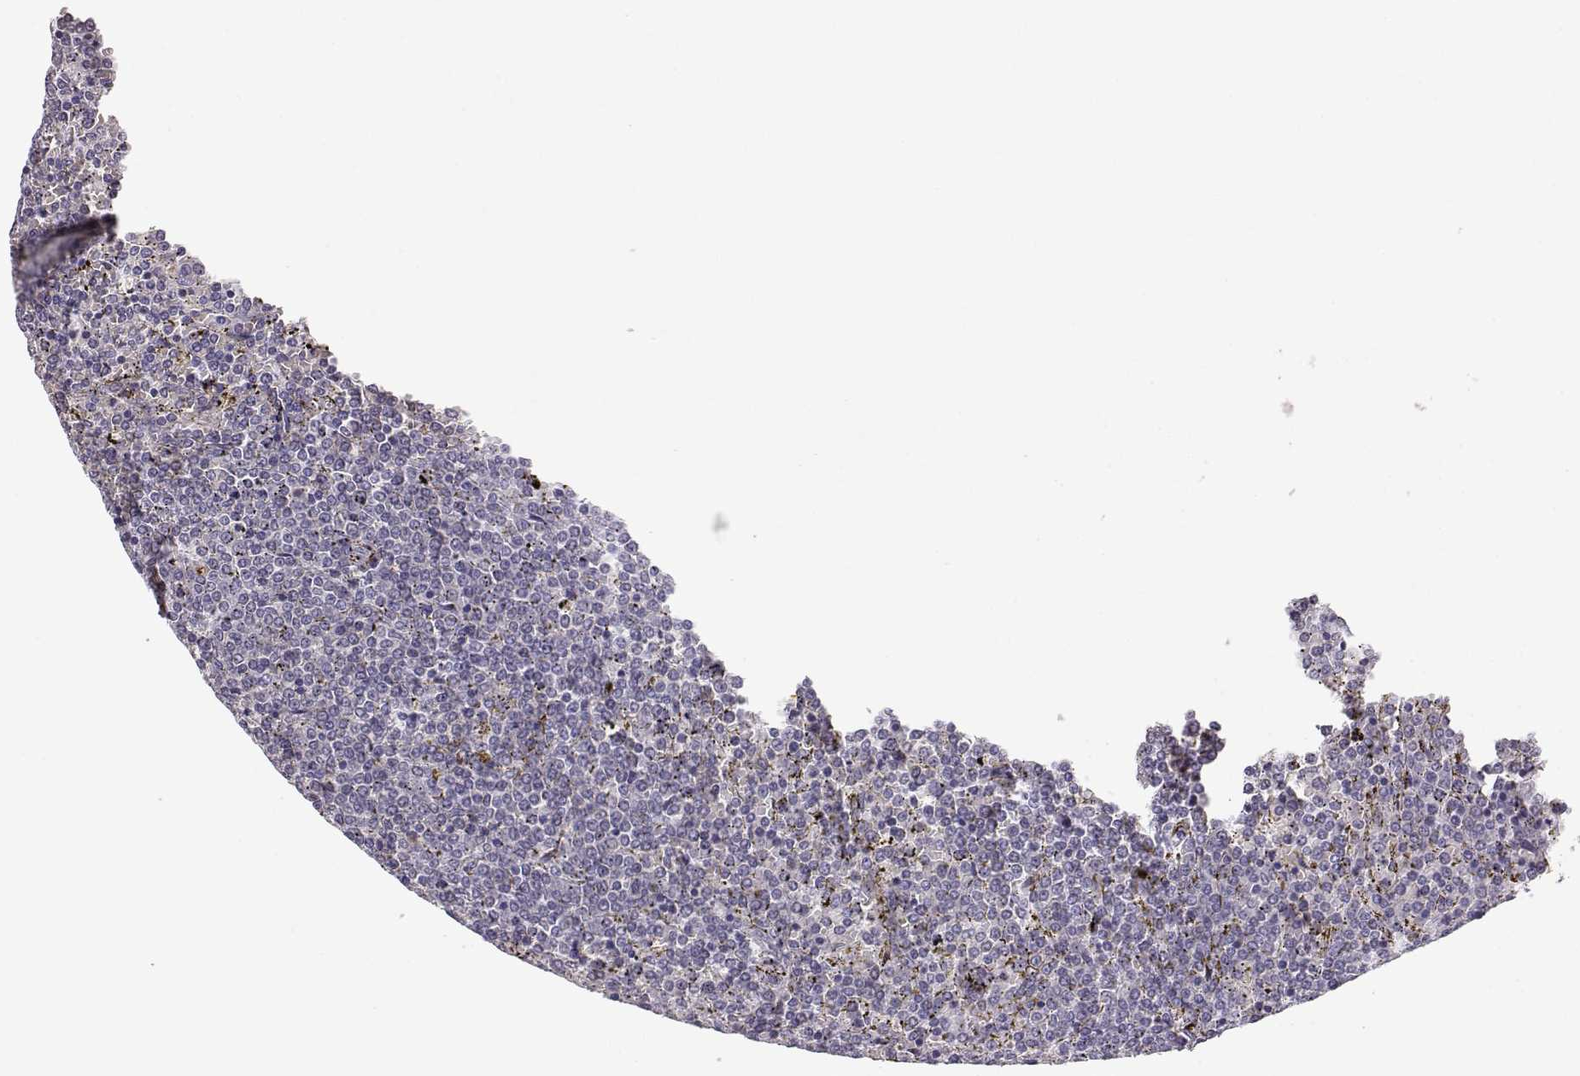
{"staining": {"intensity": "negative", "quantity": "none", "location": "none"}, "tissue": "lymphoma", "cell_type": "Tumor cells", "image_type": "cancer", "snomed": [{"axis": "morphology", "description": "Malignant lymphoma, non-Hodgkin's type, Low grade"}, {"axis": "topography", "description": "Spleen"}], "caption": "Immunohistochemical staining of human lymphoma shows no significant positivity in tumor cells.", "gene": "TACR1", "patient": {"sex": "female", "age": 77}}